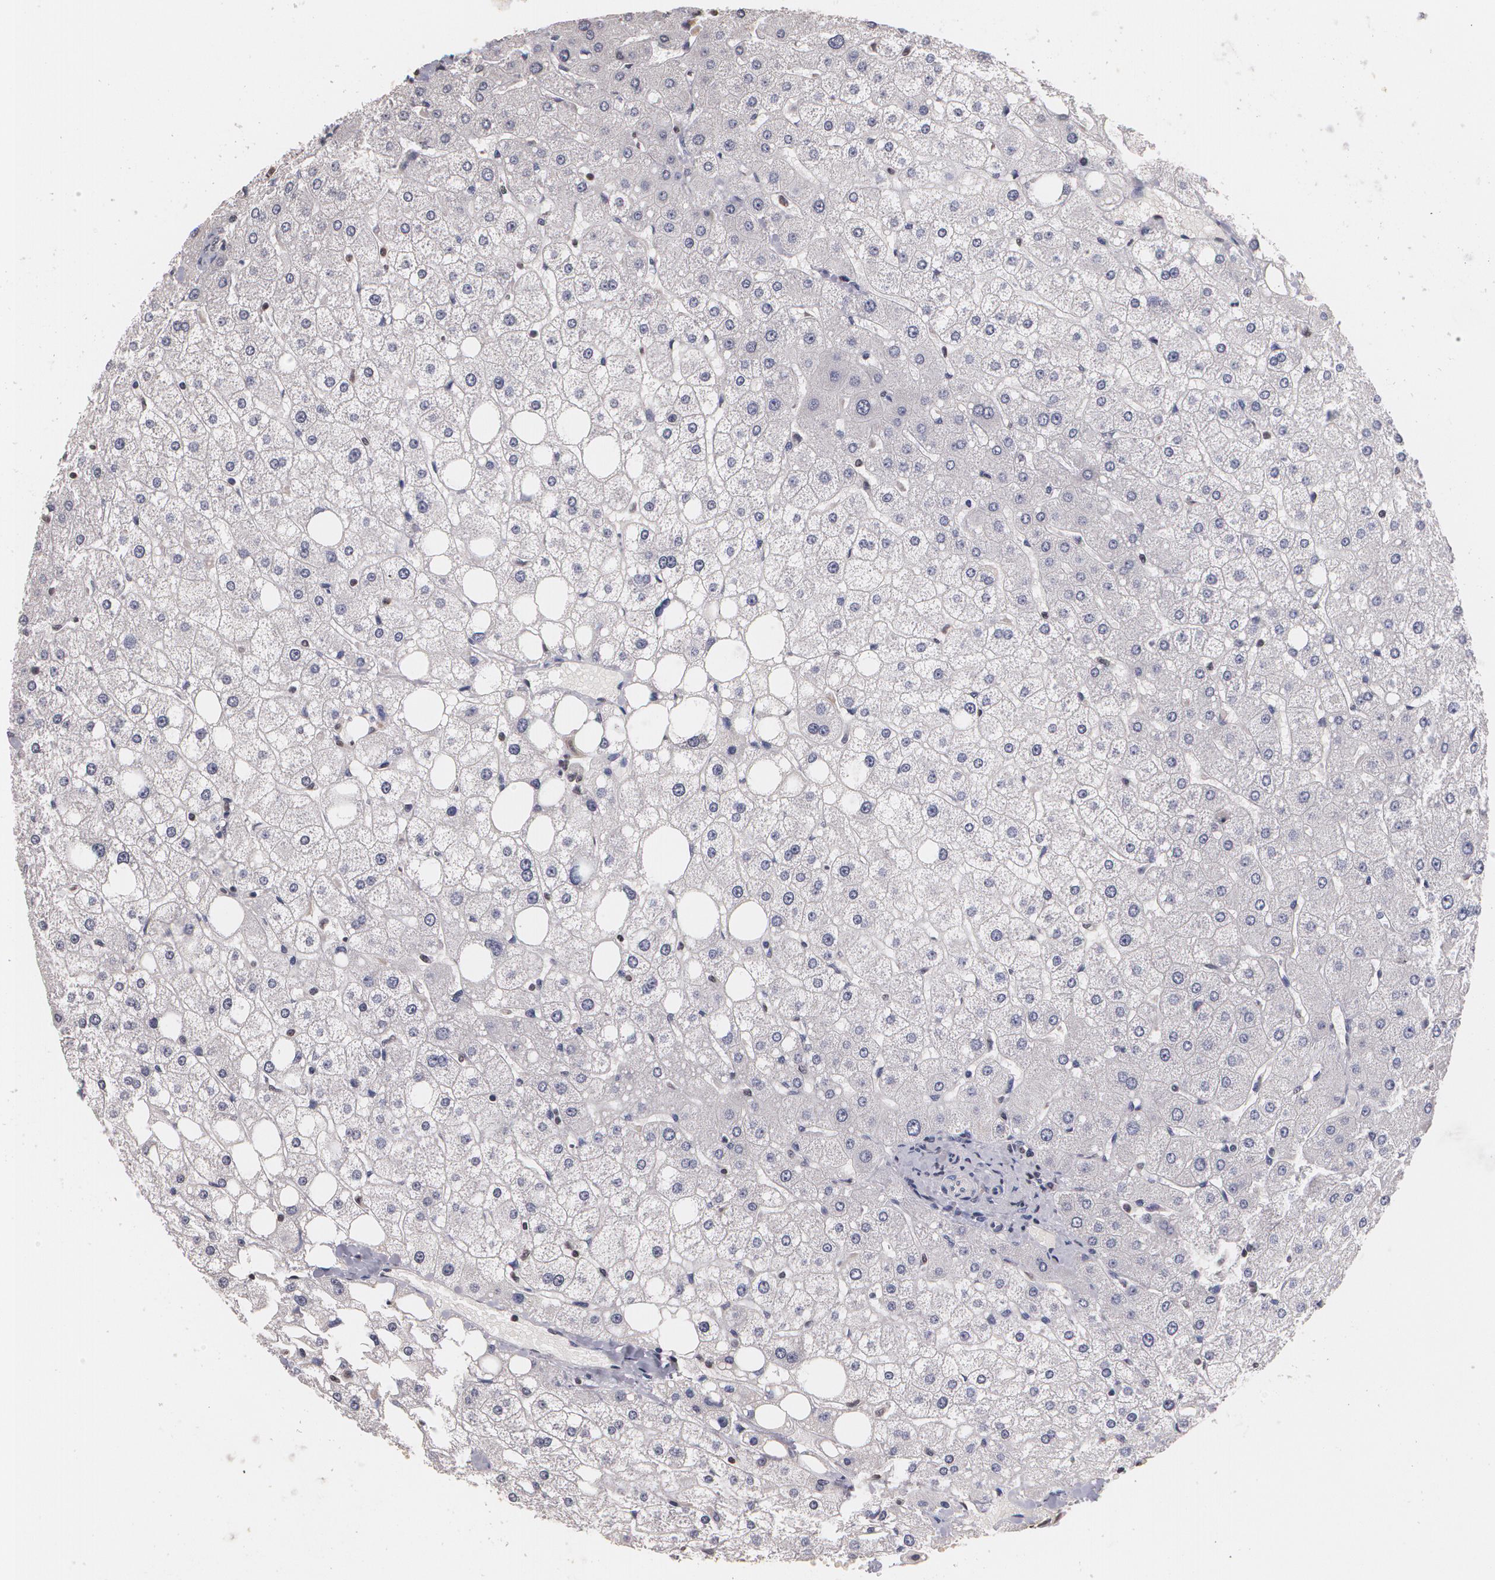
{"staining": {"intensity": "negative", "quantity": "none", "location": "none"}, "tissue": "liver", "cell_type": "Cholangiocytes", "image_type": "normal", "snomed": [{"axis": "morphology", "description": "Normal tissue, NOS"}, {"axis": "topography", "description": "Liver"}], "caption": "DAB immunohistochemical staining of unremarkable liver reveals no significant staining in cholangiocytes.", "gene": "THRB", "patient": {"sex": "male", "age": 35}}